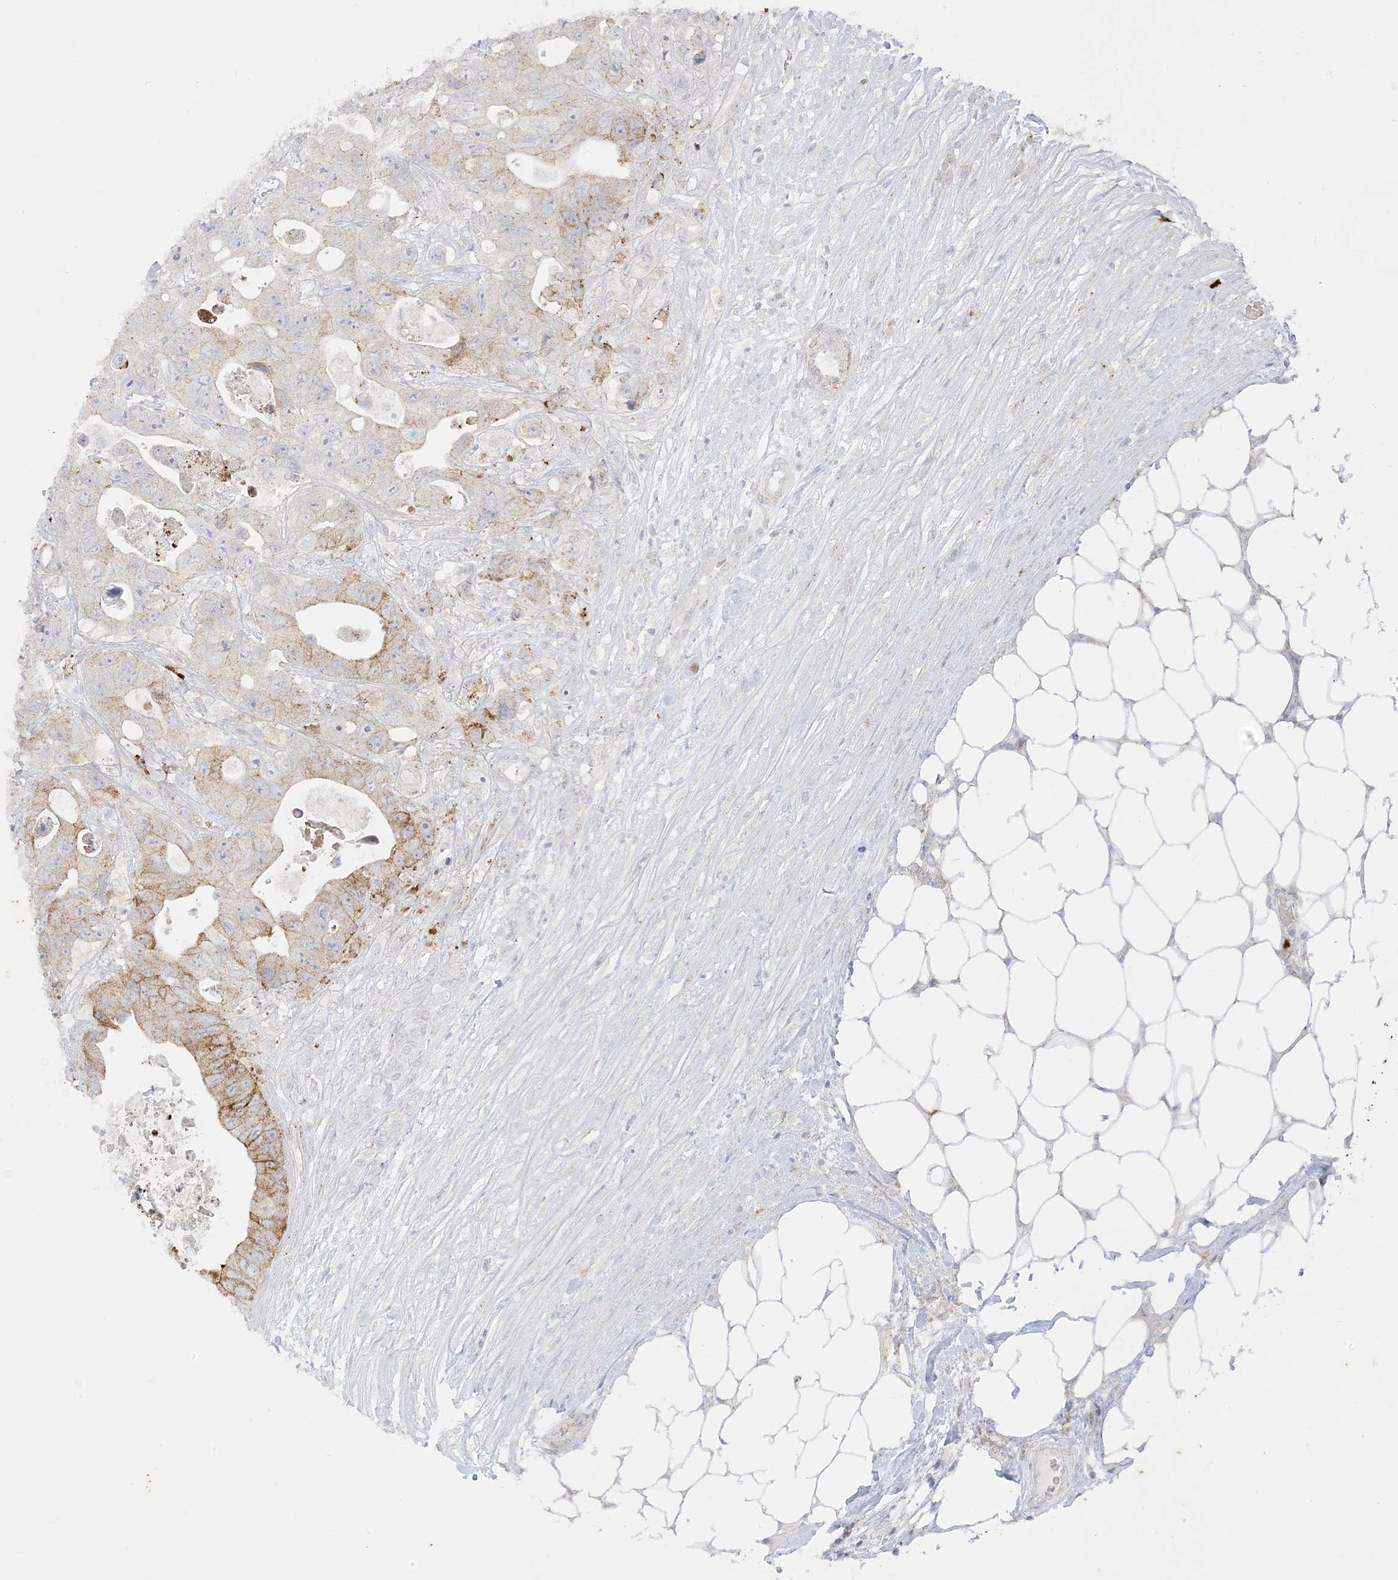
{"staining": {"intensity": "moderate", "quantity": "<25%", "location": "cytoplasmic/membranous"}, "tissue": "colorectal cancer", "cell_type": "Tumor cells", "image_type": "cancer", "snomed": [{"axis": "morphology", "description": "Adenocarcinoma, NOS"}, {"axis": "topography", "description": "Colon"}], "caption": "High-magnification brightfield microscopy of colorectal cancer (adenocarcinoma) stained with DAB (3,3'-diaminobenzidine) (brown) and counterstained with hematoxylin (blue). tumor cells exhibit moderate cytoplasmic/membranous expression is seen in about<25% of cells.", "gene": "RAC1", "patient": {"sex": "female", "age": 46}}